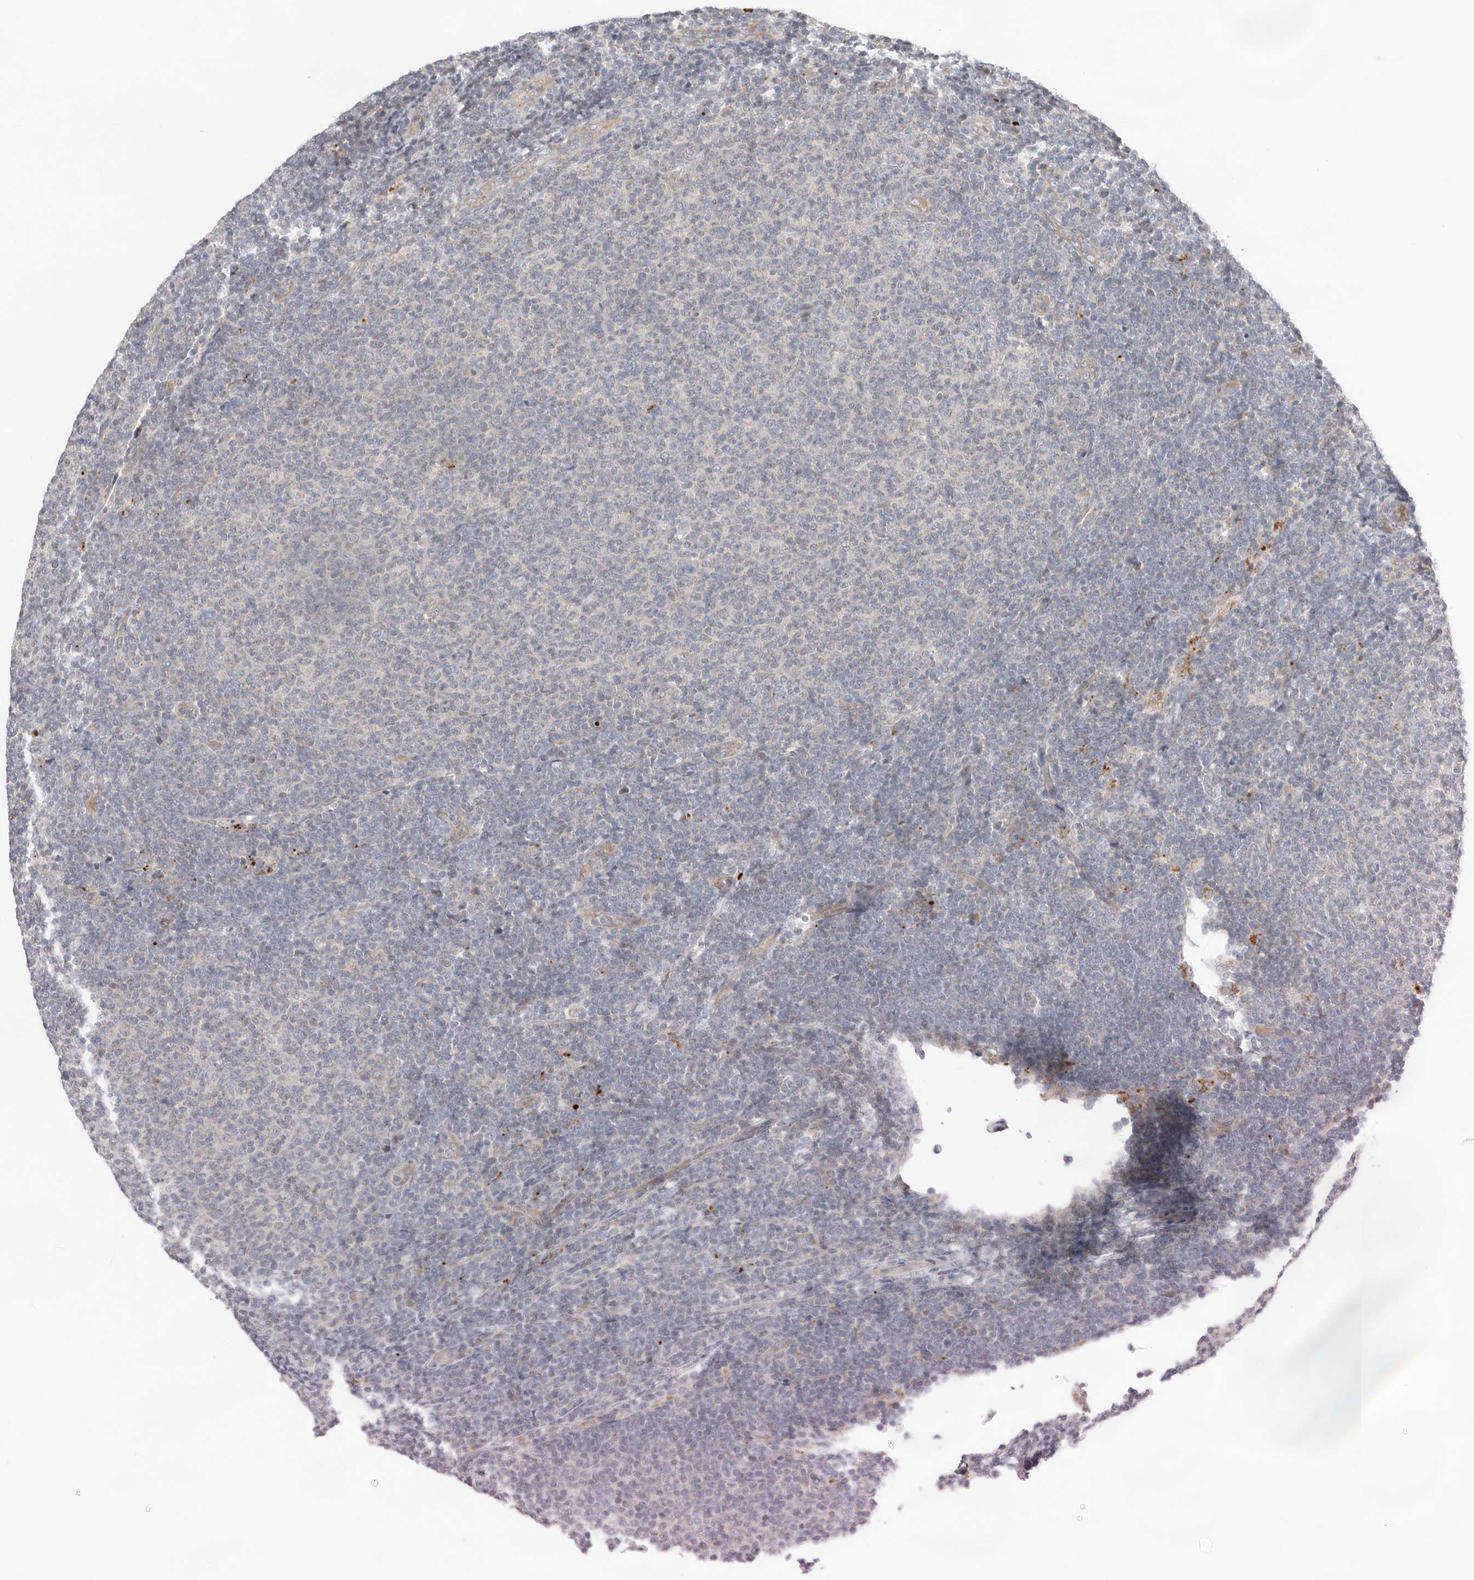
{"staining": {"intensity": "negative", "quantity": "none", "location": "none"}, "tissue": "lymphoma", "cell_type": "Tumor cells", "image_type": "cancer", "snomed": [{"axis": "morphology", "description": "Malignant lymphoma, non-Hodgkin's type, Low grade"}, {"axis": "topography", "description": "Lymph node"}], "caption": "Immunohistochemical staining of human low-grade malignant lymphoma, non-Hodgkin's type displays no significant staining in tumor cells.", "gene": "USH1C", "patient": {"sex": "male", "age": 66}}